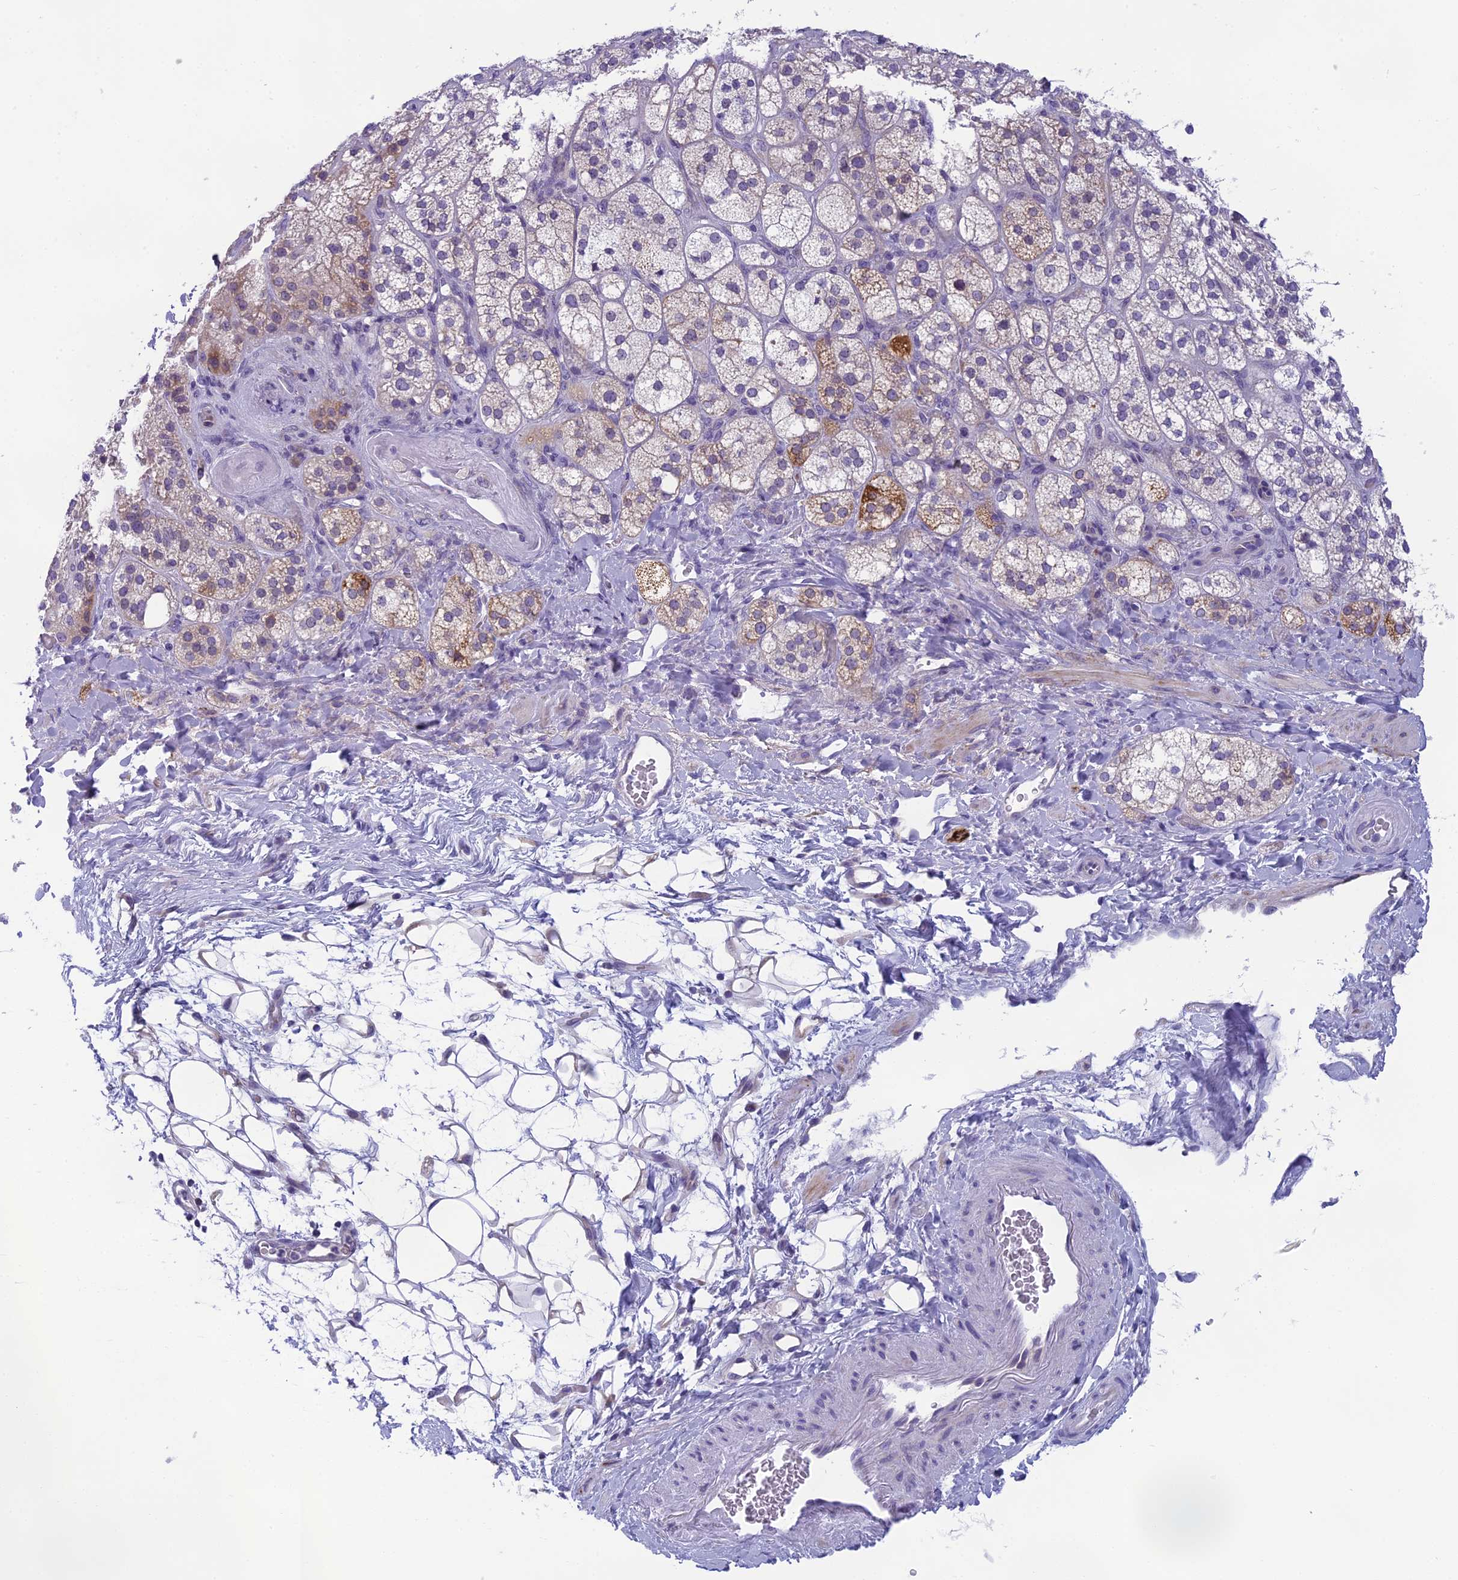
{"staining": {"intensity": "moderate", "quantity": "<25%", "location": "cytoplasmic/membranous"}, "tissue": "adrenal gland", "cell_type": "Glandular cells", "image_type": "normal", "snomed": [{"axis": "morphology", "description": "Normal tissue, NOS"}, {"axis": "topography", "description": "Adrenal gland"}], "caption": "Human adrenal gland stained with a brown dye demonstrates moderate cytoplasmic/membranous positive expression in approximately <25% of glandular cells.", "gene": "ARHGEF37", "patient": {"sex": "male", "age": 61}}